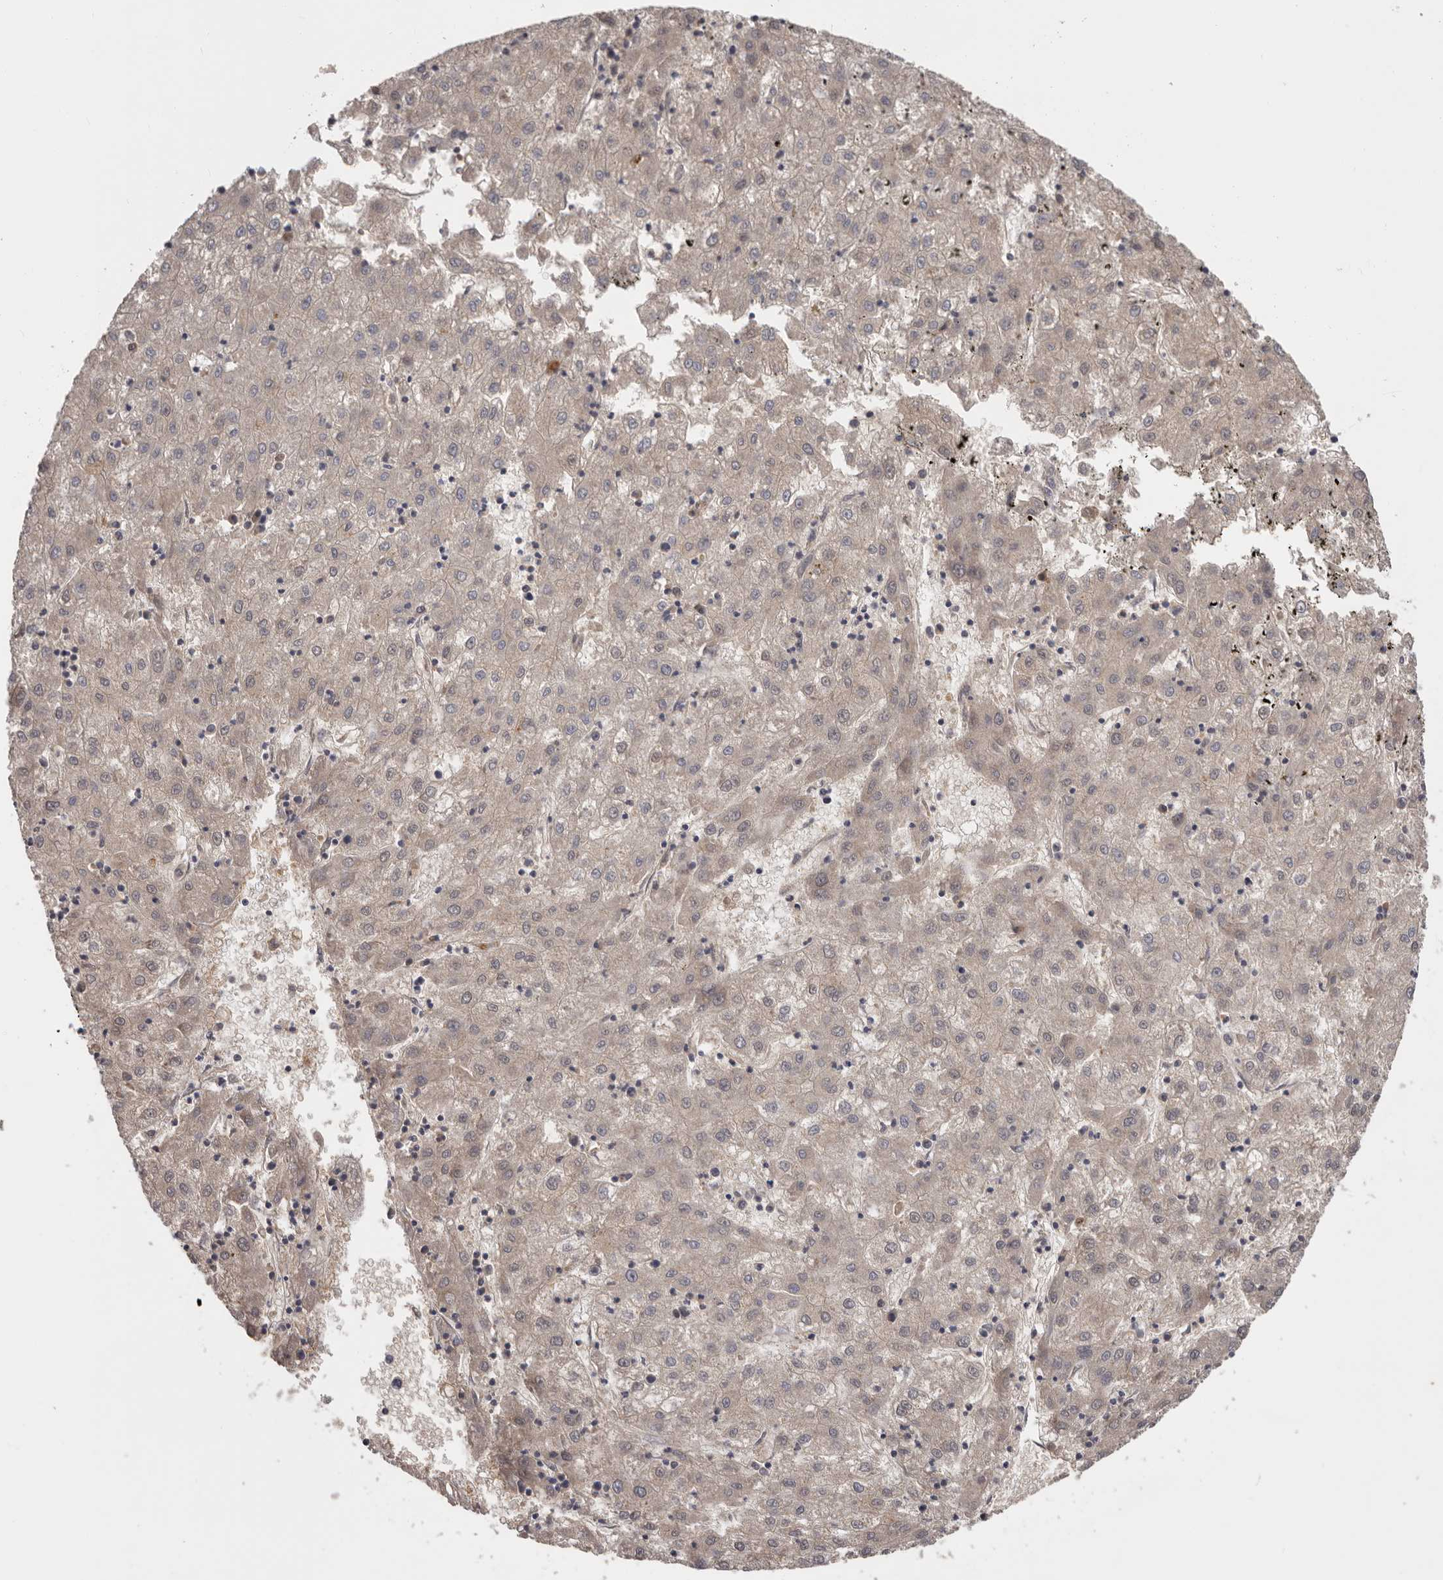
{"staining": {"intensity": "weak", "quantity": "<25%", "location": "cytoplasmic/membranous"}, "tissue": "liver cancer", "cell_type": "Tumor cells", "image_type": "cancer", "snomed": [{"axis": "morphology", "description": "Carcinoma, Hepatocellular, NOS"}, {"axis": "topography", "description": "Liver"}], "caption": "Human liver cancer stained for a protein using IHC exhibits no expression in tumor cells.", "gene": "NMUR1", "patient": {"sex": "male", "age": 72}}